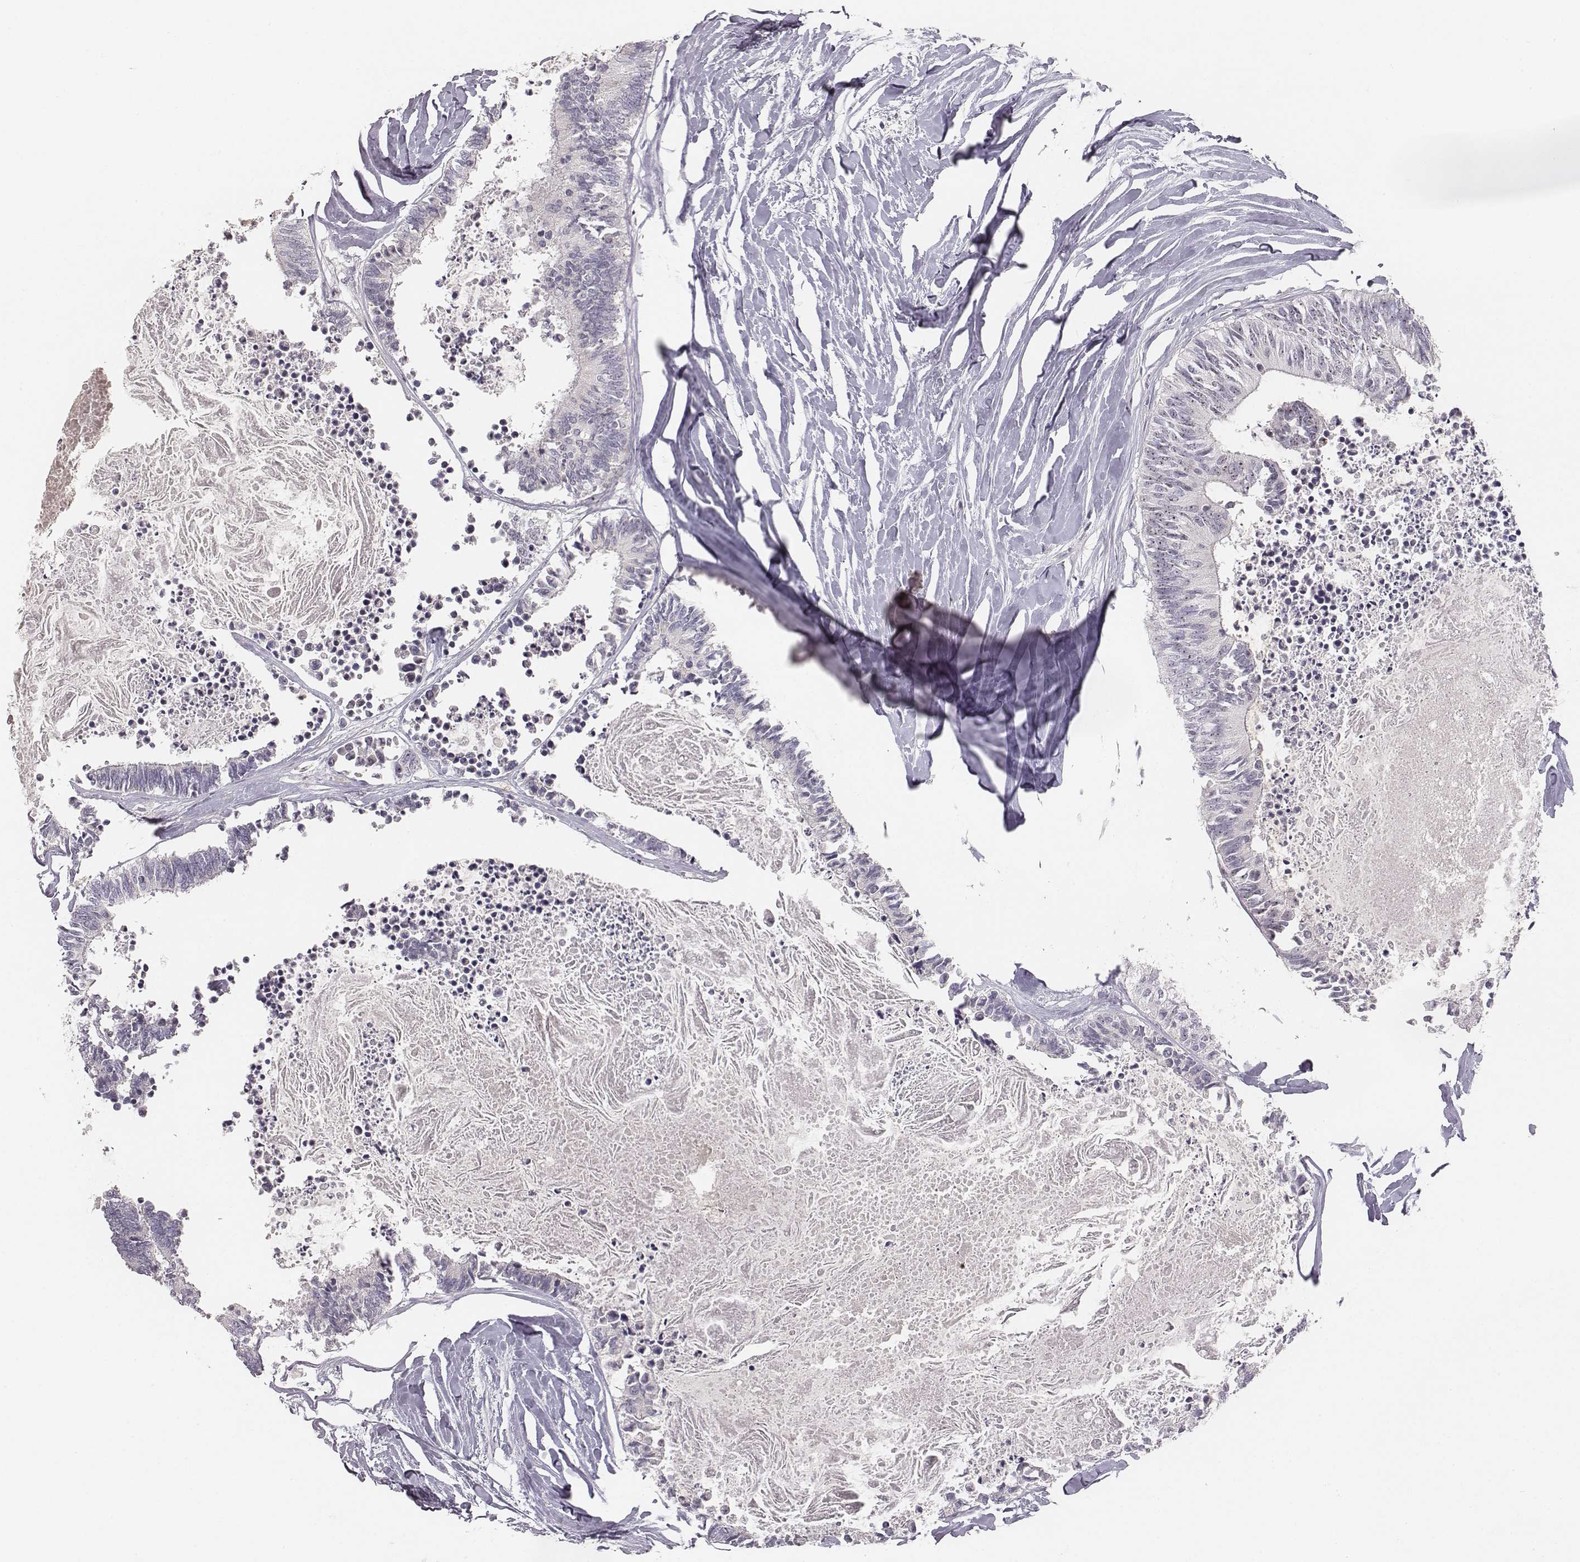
{"staining": {"intensity": "negative", "quantity": "none", "location": "none"}, "tissue": "colorectal cancer", "cell_type": "Tumor cells", "image_type": "cancer", "snomed": [{"axis": "morphology", "description": "Adenocarcinoma, NOS"}, {"axis": "topography", "description": "Colon"}, {"axis": "topography", "description": "Rectum"}], "caption": "Tumor cells are negative for brown protein staining in adenocarcinoma (colorectal).", "gene": "NIFK", "patient": {"sex": "male", "age": 57}}